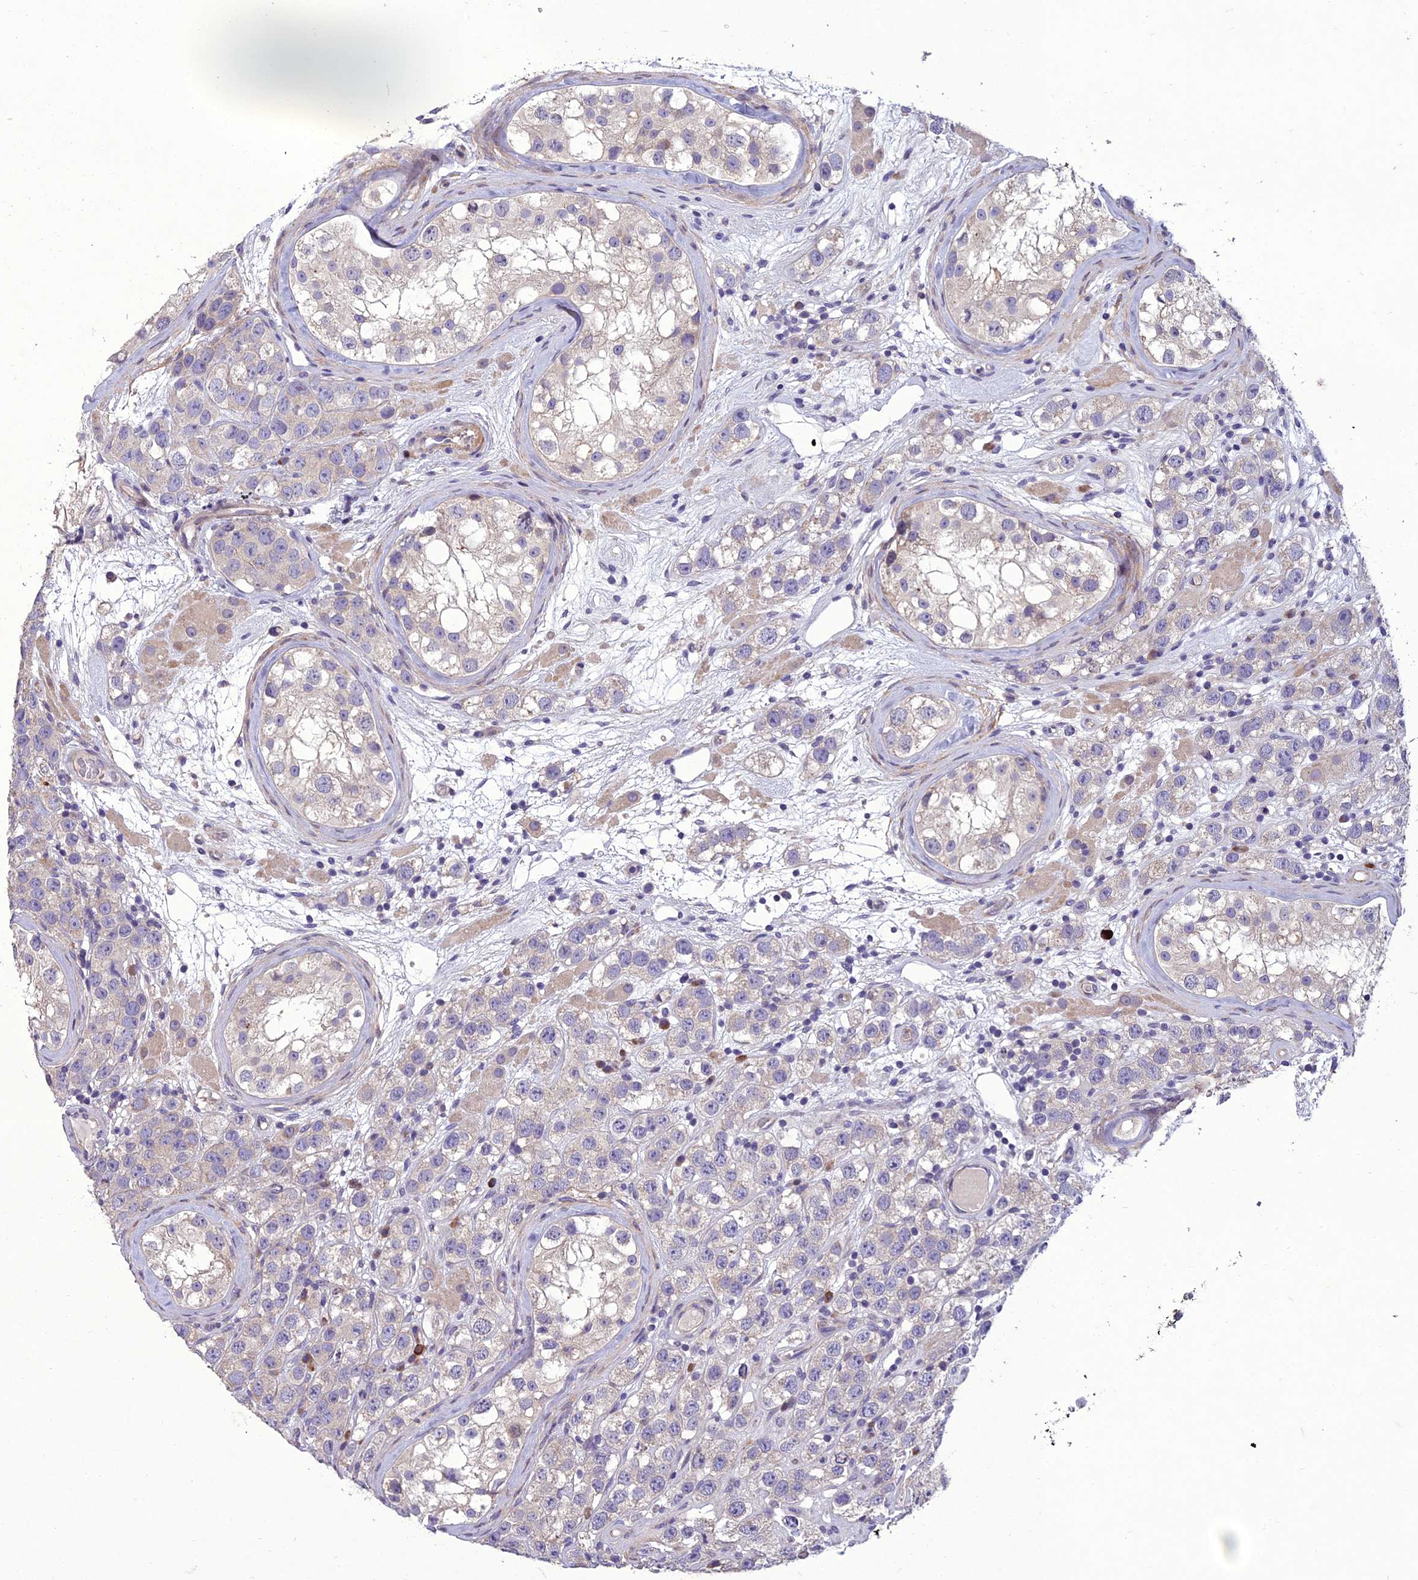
{"staining": {"intensity": "negative", "quantity": "none", "location": "none"}, "tissue": "testis cancer", "cell_type": "Tumor cells", "image_type": "cancer", "snomed": [{"axis": "morphology", "description": "Seminoma, NOS"}, {"axis": "topography", "description": "Testis"}], "caption": "Immunohistochemistry (IHC) of seminoma (testis) reveals no staining in tumor cells.", "gene": "ADIPOR2", "patient": {"sex": "male", "age": 28}}